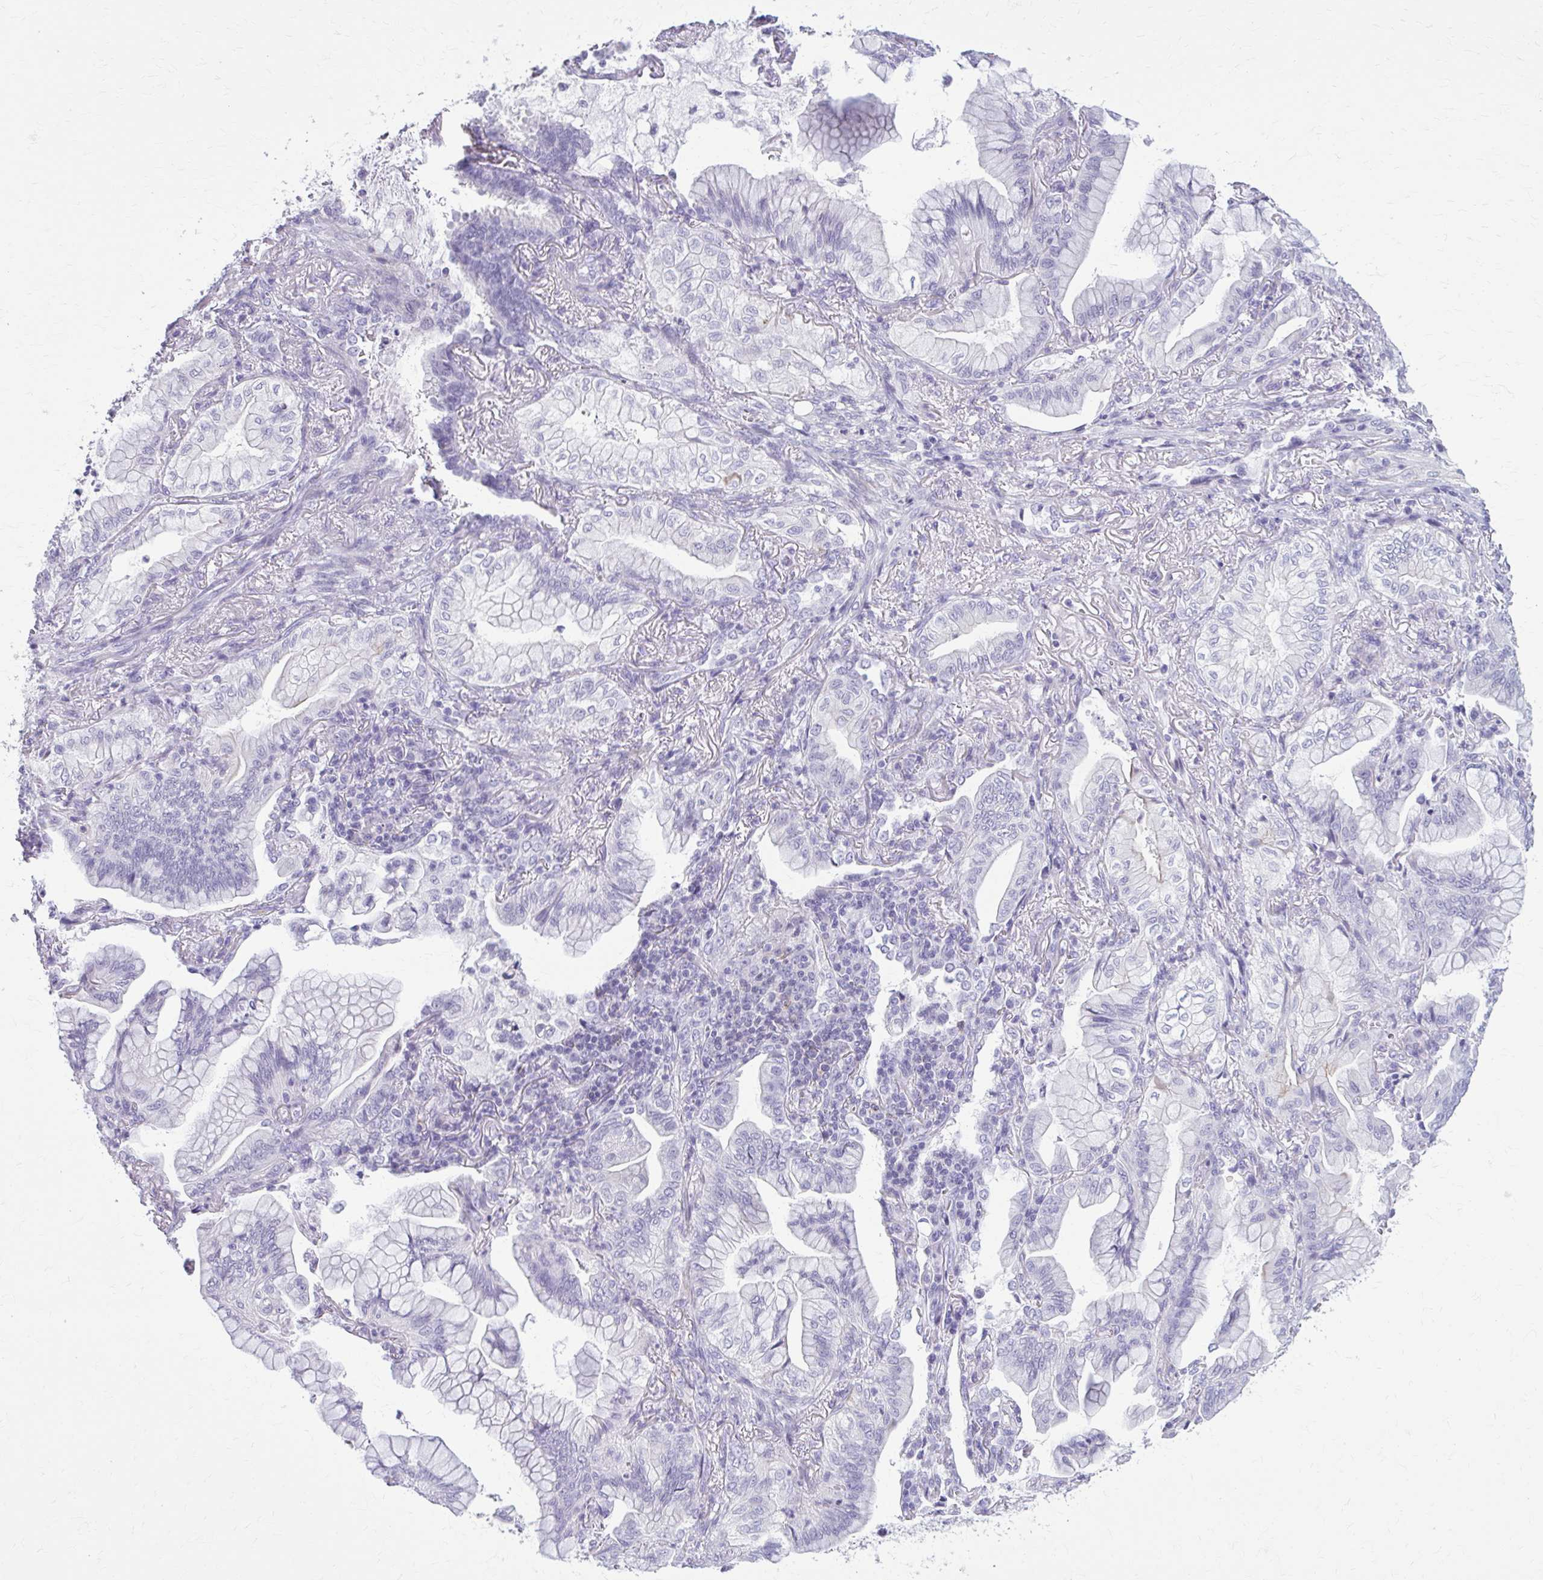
{"staining": {"intensity": "negative", "quantity": "none", "location": "none"}, "tissue": "lung cancer", "cell_type": "Tumor cells", "image_type": "cancer", "snomed": [{"axis": "morphology", "description": "Adenocarcinoma, NOS"}, {"axis": "topography", "description": "Lung"}], "caption": "A high-resolution image shows immunohistochemistry (IHC) staining of lung adenocarcinoma, which reveals no significant staining in tumor cells. The staining is performed using DAB brown chromogen with nuclei counter-stained in using hematoxylin.", "gene": "OR4B1", "patient": {"sex": "male", "age": 77}}